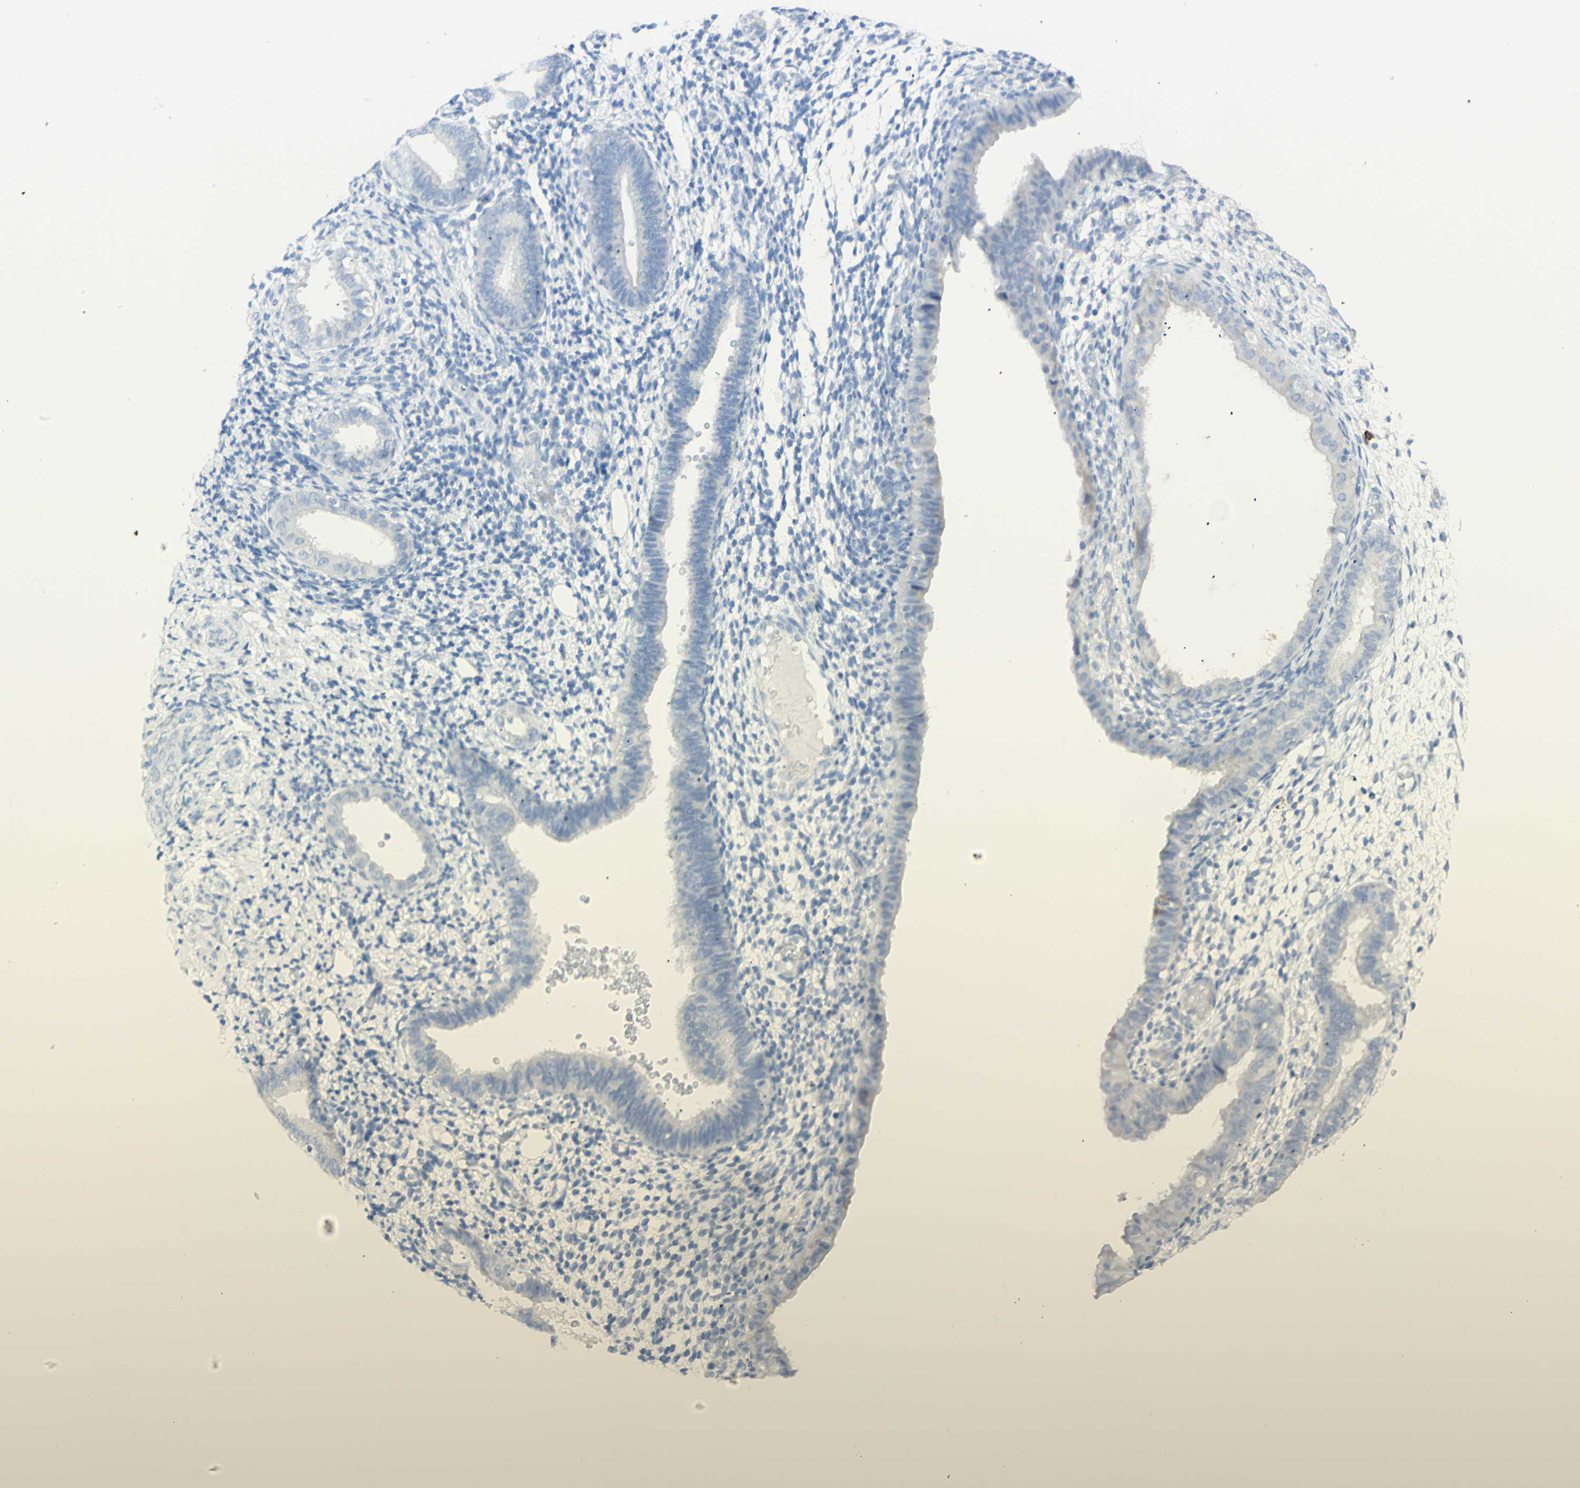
{"staining": {"intensity": "negative", "quantity": "none", "location": "none"}, "tissue": "endometrium", "cell_type": "Cells in endometrial stroma", "image_type": "normal", "snomed": [{"axis": "morphology", "description": "Normal tissue, NOS"}, {"axis": "topography", "description": "Endometrium"}], "caption": "The micrograph reveals no staining of cells in endometrial stroma in unremarkable endometrium.", "gene": "LETM1", "patient": {"sex": "female", "age": 61}}